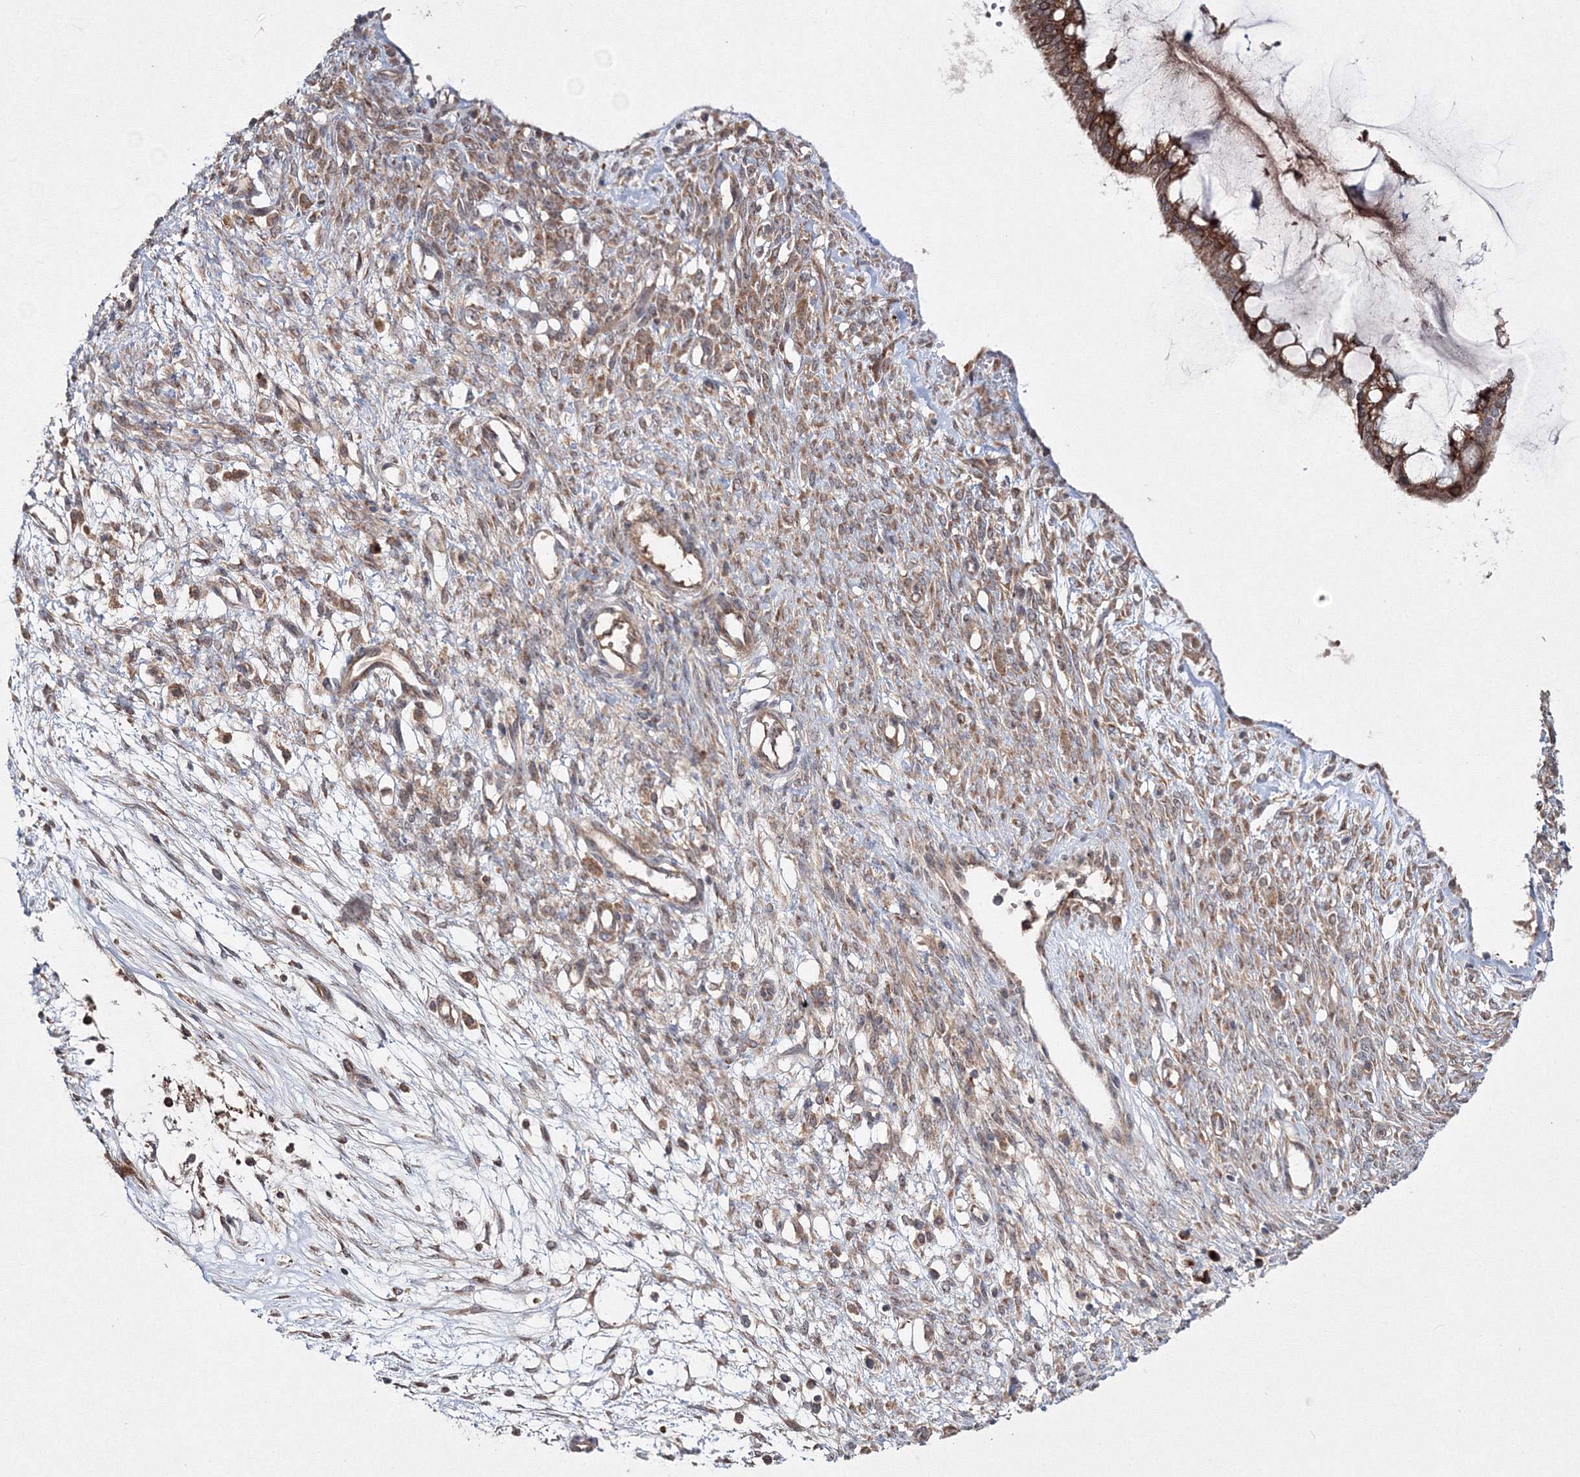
{"staining": {"intensity": "strong", "quantity": ">75%", "location": "cytoplasmic/membranous"}, "tissue": "ovarian cancer", "cell_type": "Tumor cells", "image_type": "cancer", "snomed": [{"axis": "morphology", "description": "Cystadenocarcinoma, mucinous, NOS"}, {"axis": "topography", "description": "Ovary"}], "caption": "A brown stain labels strong cytoplasmic/membranous positivity of a protein in human mucinous cystadenocarcinoma (ovarian) tumor cells.", "gene": "PEX13", "patient": {"sex": "female", "age": 73}}